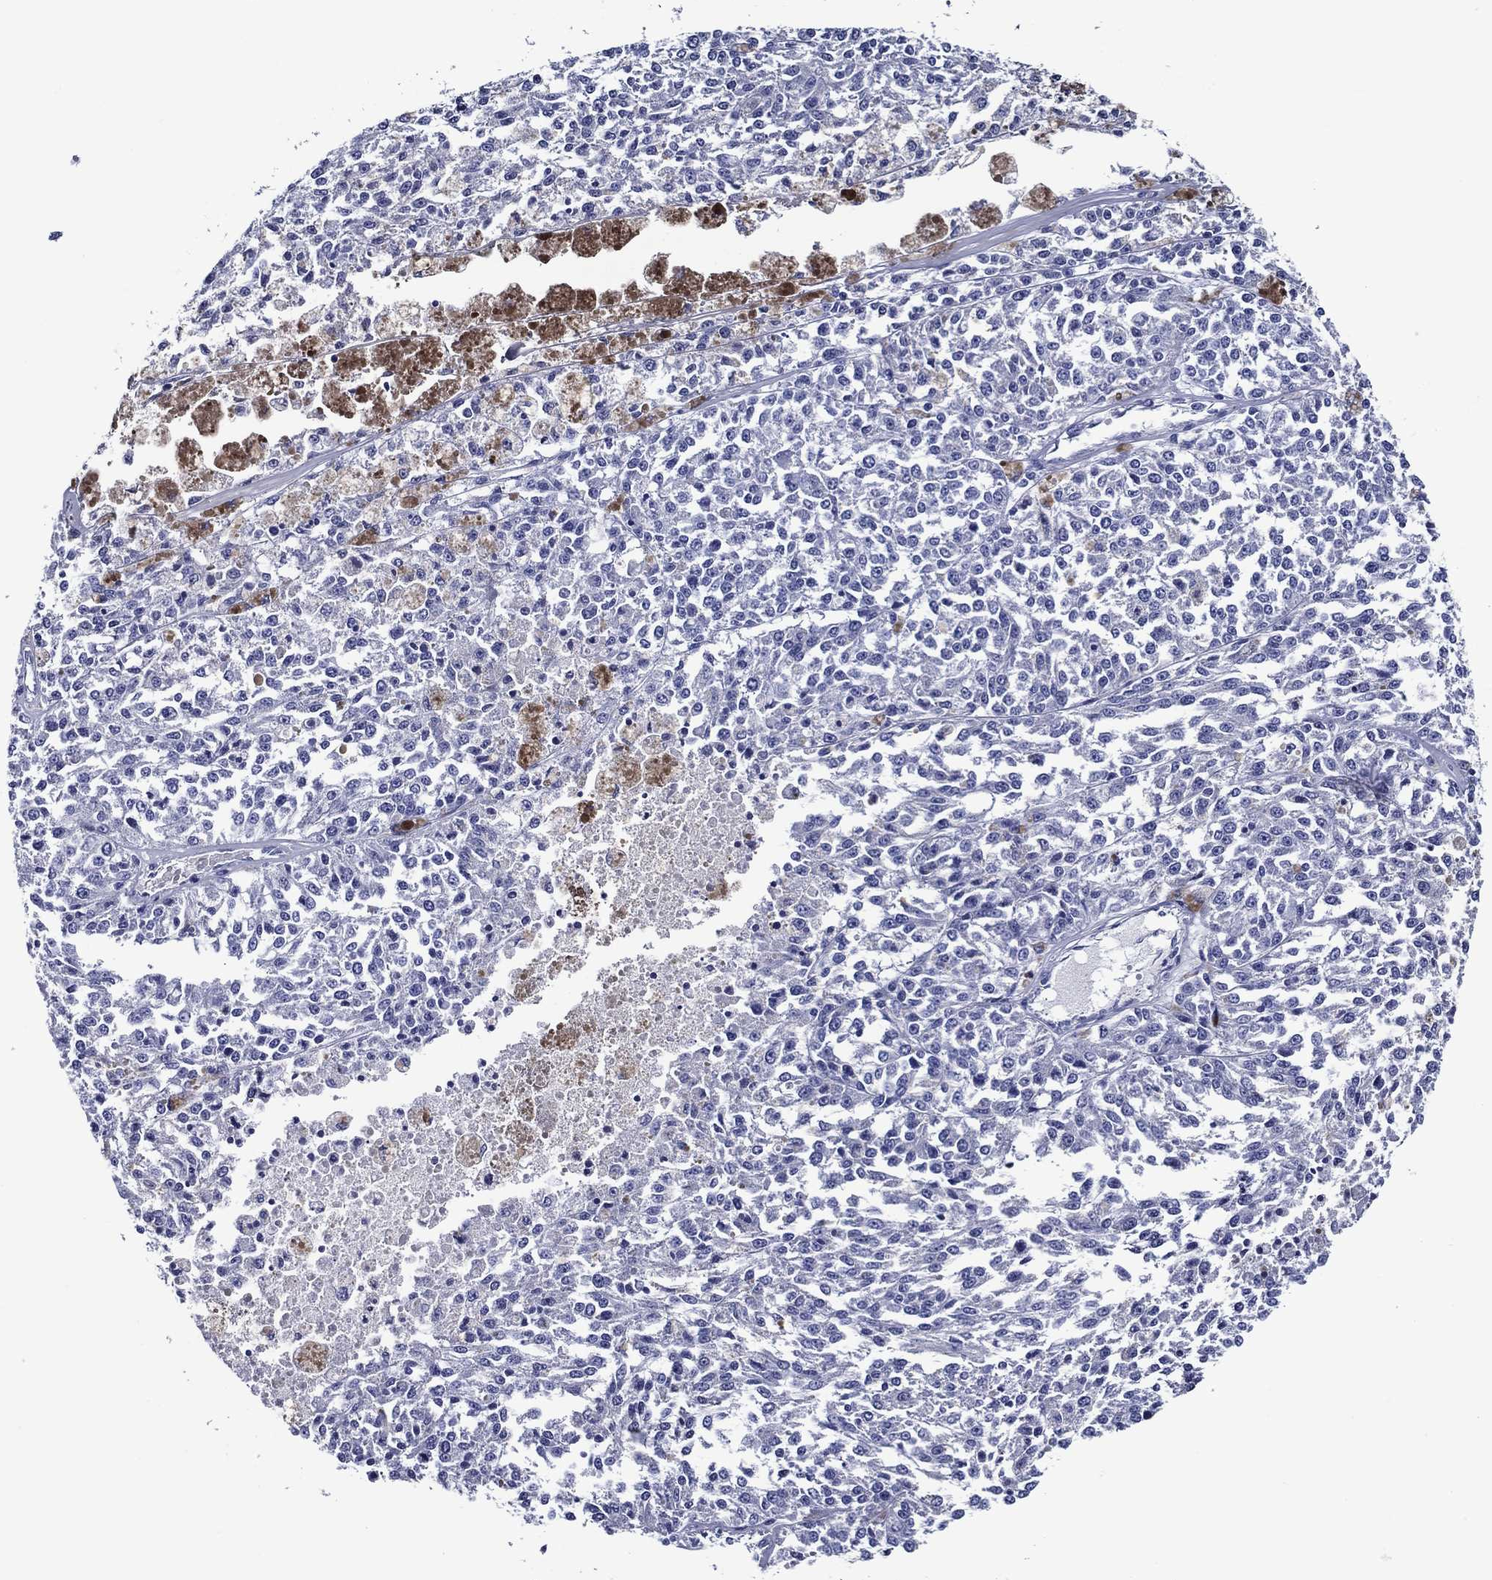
{"staining": {"intensity": "negative", "quantity": "none", "location": "none"}, "tissue": "melanoma", "cell_type": "Tumor cells", "image_type": "cancer", "snomed": [{"axis": "morphology", "description": "Malignant melanoma, Metastatic site"}, {"axis": "topography", "description": "Lymph node"}], "caption": "A histopathology image of melanoma stained for a protein exhibits no brown staining in tumor cells.", "gene": "ACE2", "patient": {"sex": "female", "age": 64}}